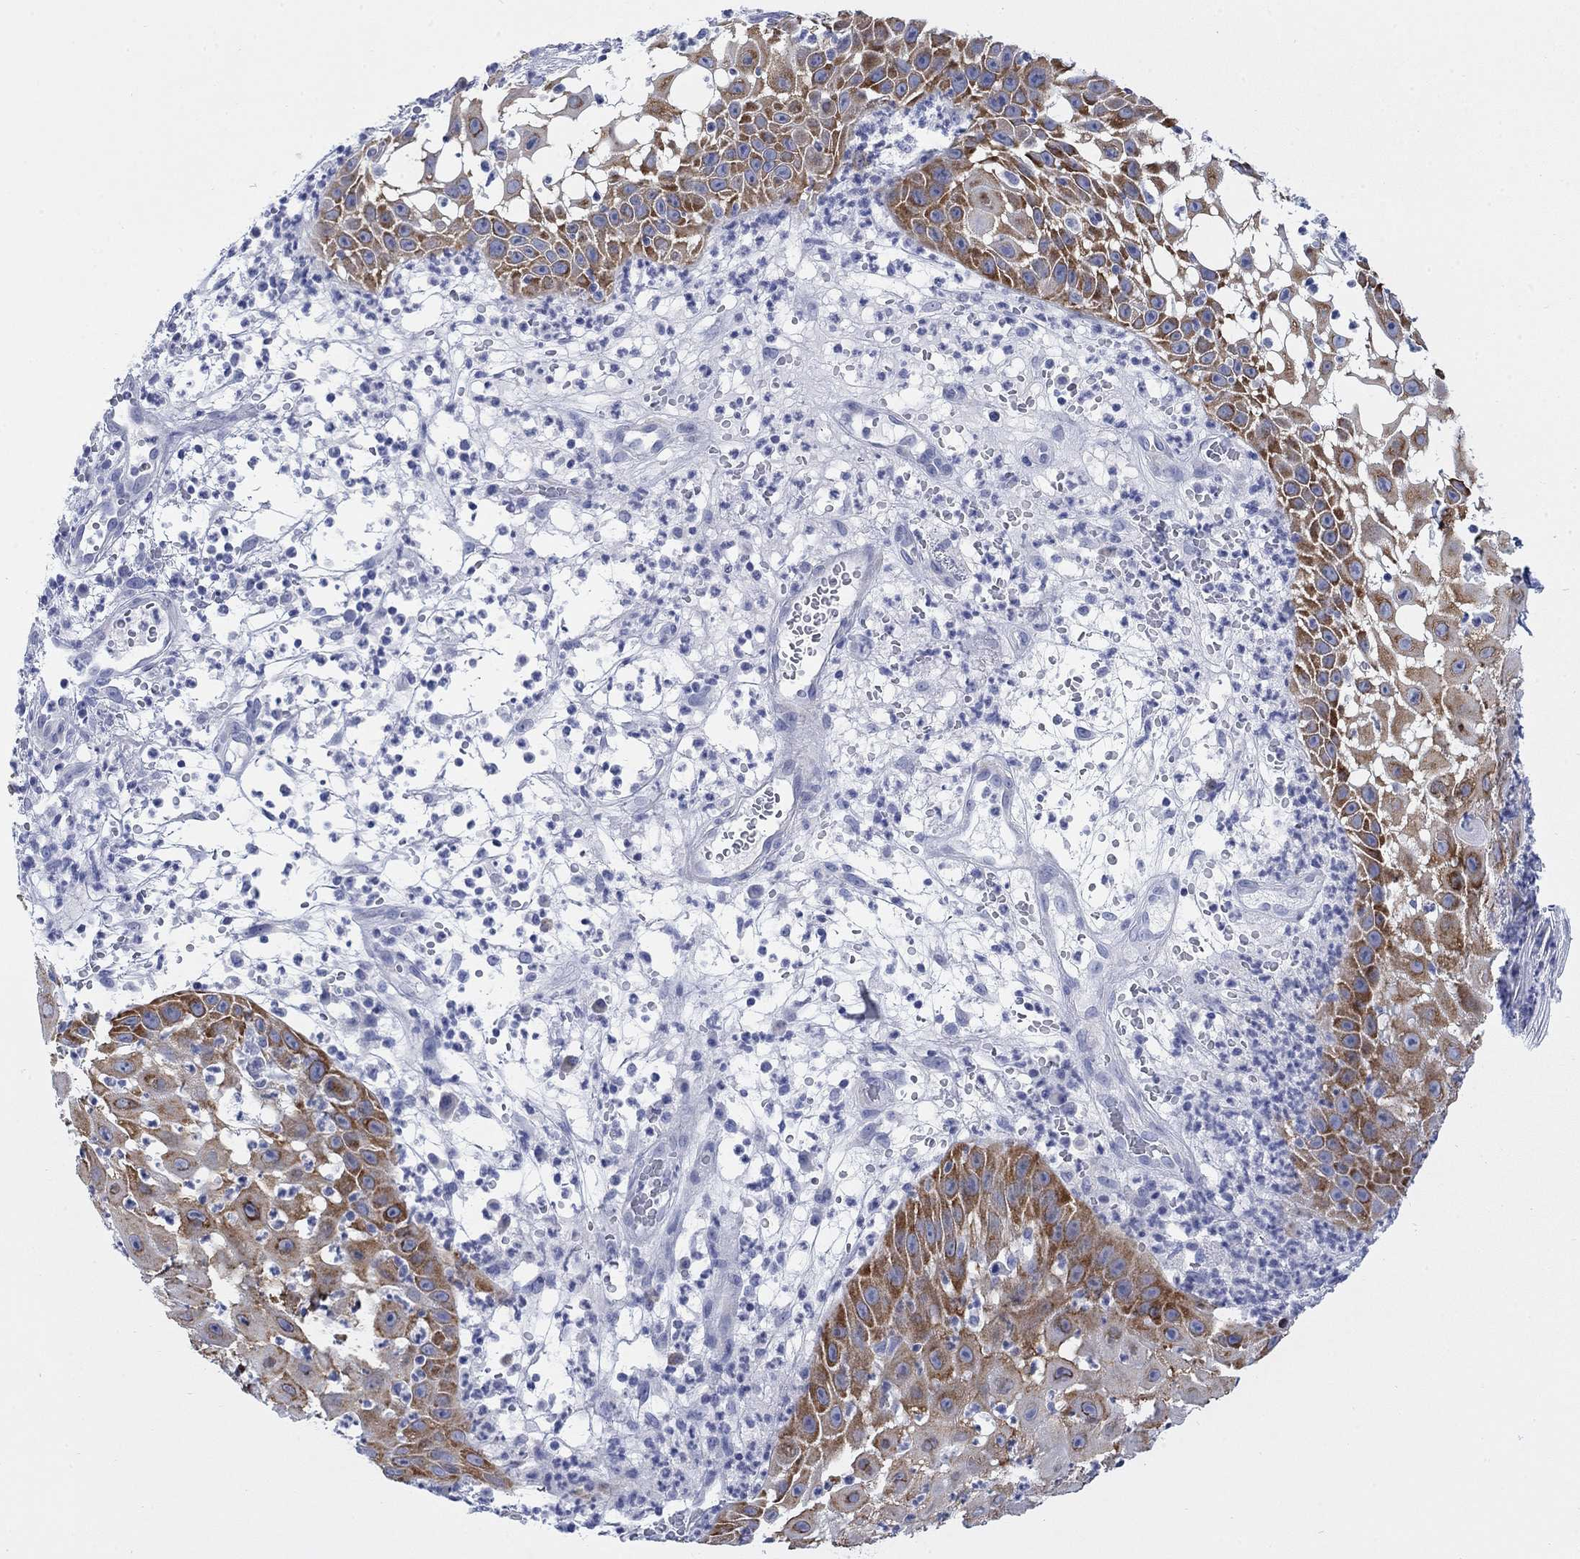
{"staining": {"intensity": "strong", "quantity": "<25%", "location": "cytoplasmic/membranous"}, "tissue": "skin cancer", "cell_type": "Tumor cells", "image_type": "cancer", "snomed": [{"axis": "morphology", "description": "Normal tissue, NOS"}, {"axis": "morphology", "description": "Squamous cell carcinoma, NOS"}, {"axis": "topography", "description": "Skin"}], "caption": "The immunohistochemical stain labels strong cytoplasmic/membranous expression in tumor cells of skin squamous cell carcinoma tissue.", "gene": "IGF2BP3", "patient": {"sex": "male", "age": 79}}